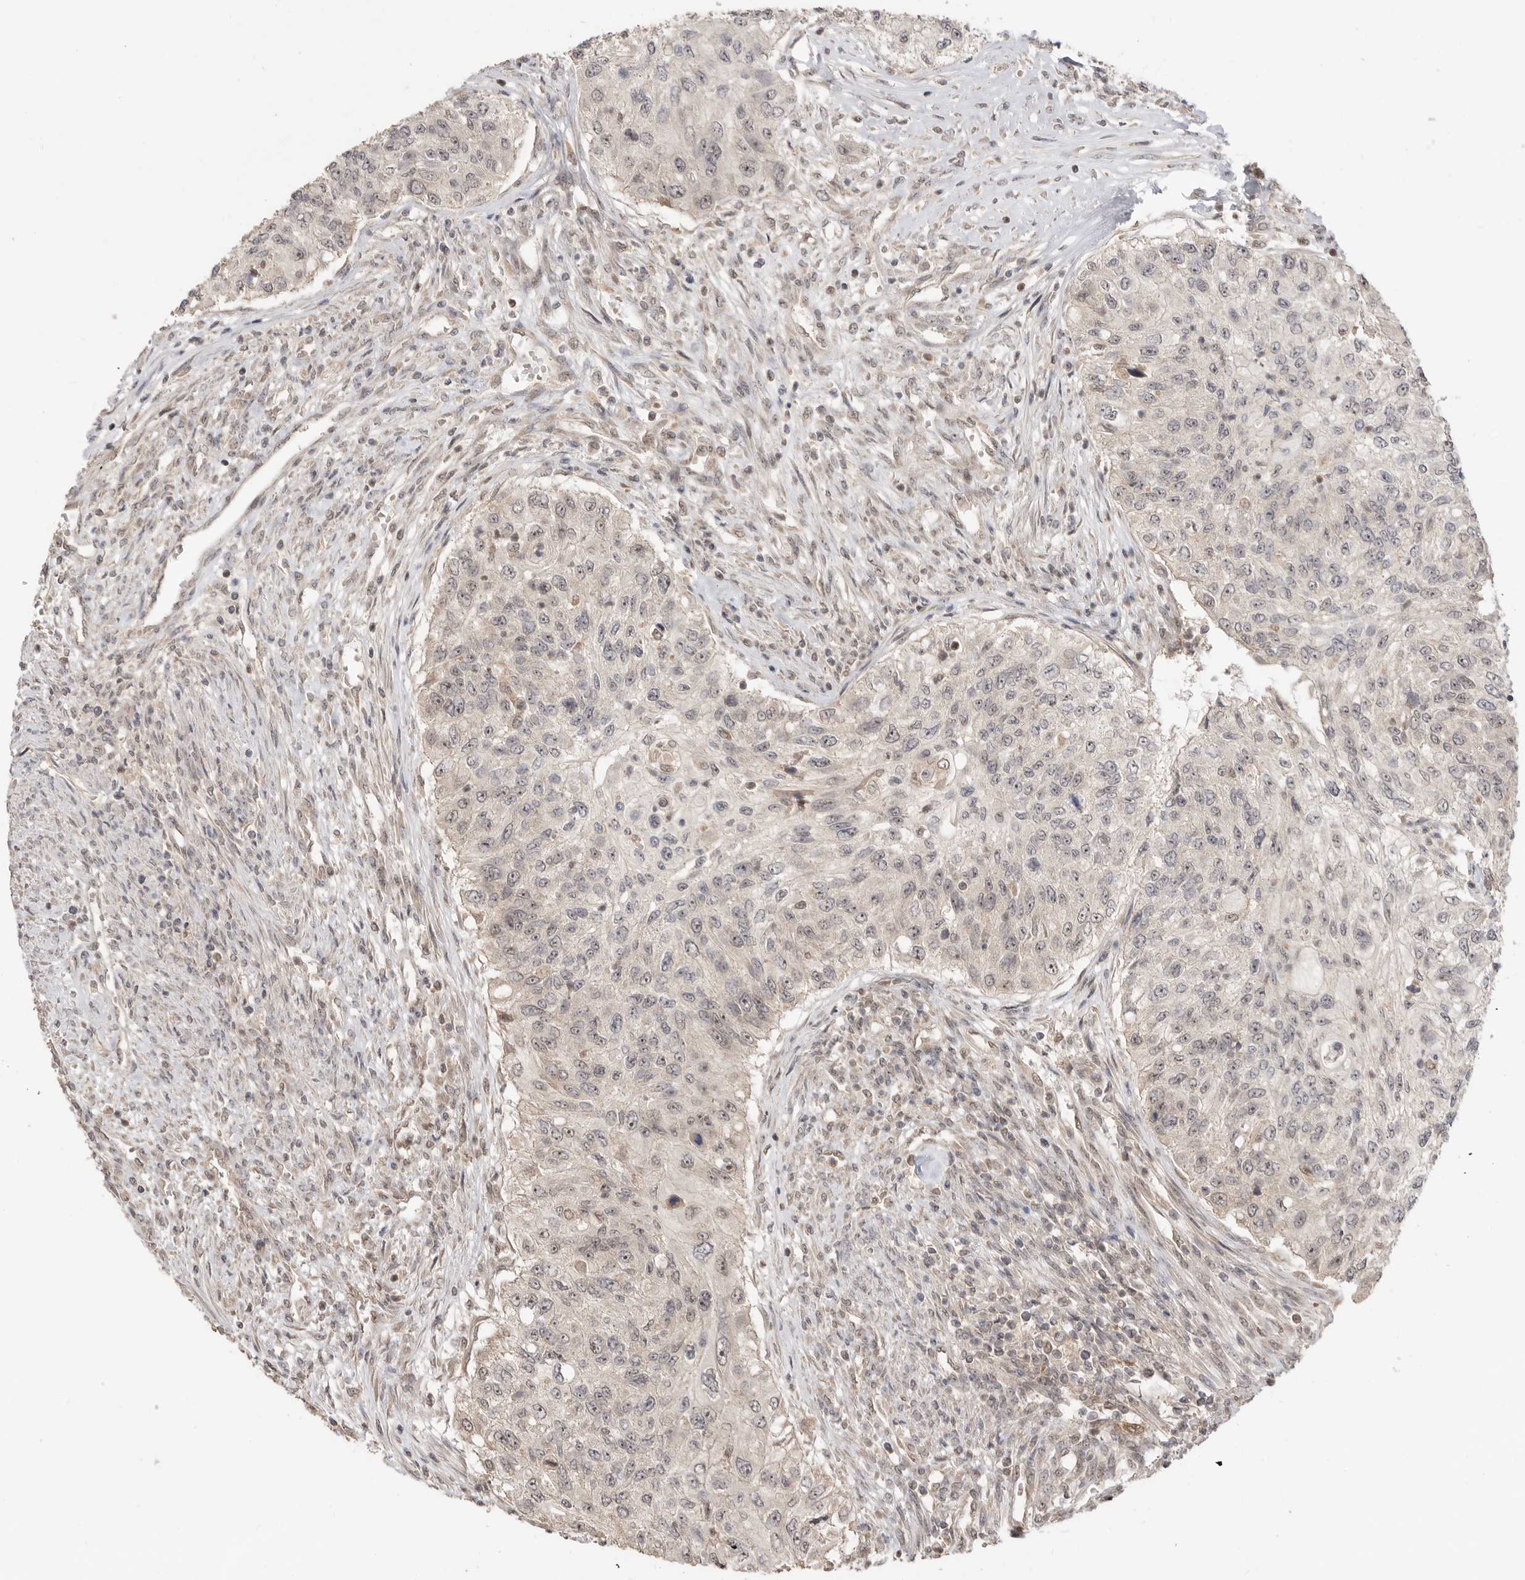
{"staining": {"intensity": "weak", "quantity": "<25%", "location": "cytoplasmic/membranous"}, "tissue": "urothelial cancer", "cell_type": "Tumor cells", "image_type": "cancer", "snomed": [{"axis": "morphology", "description": "Urothelial carcinoma, High grade"}, {"axis": "topography", "description": "Urinary bladder"}], "caption": "Immunohistochemical staining of urothelial cancer demonstrates no significant staining in tumor cells.", "gene": "ALKAL1", "patient": {"sex": "female", "age": 60}}